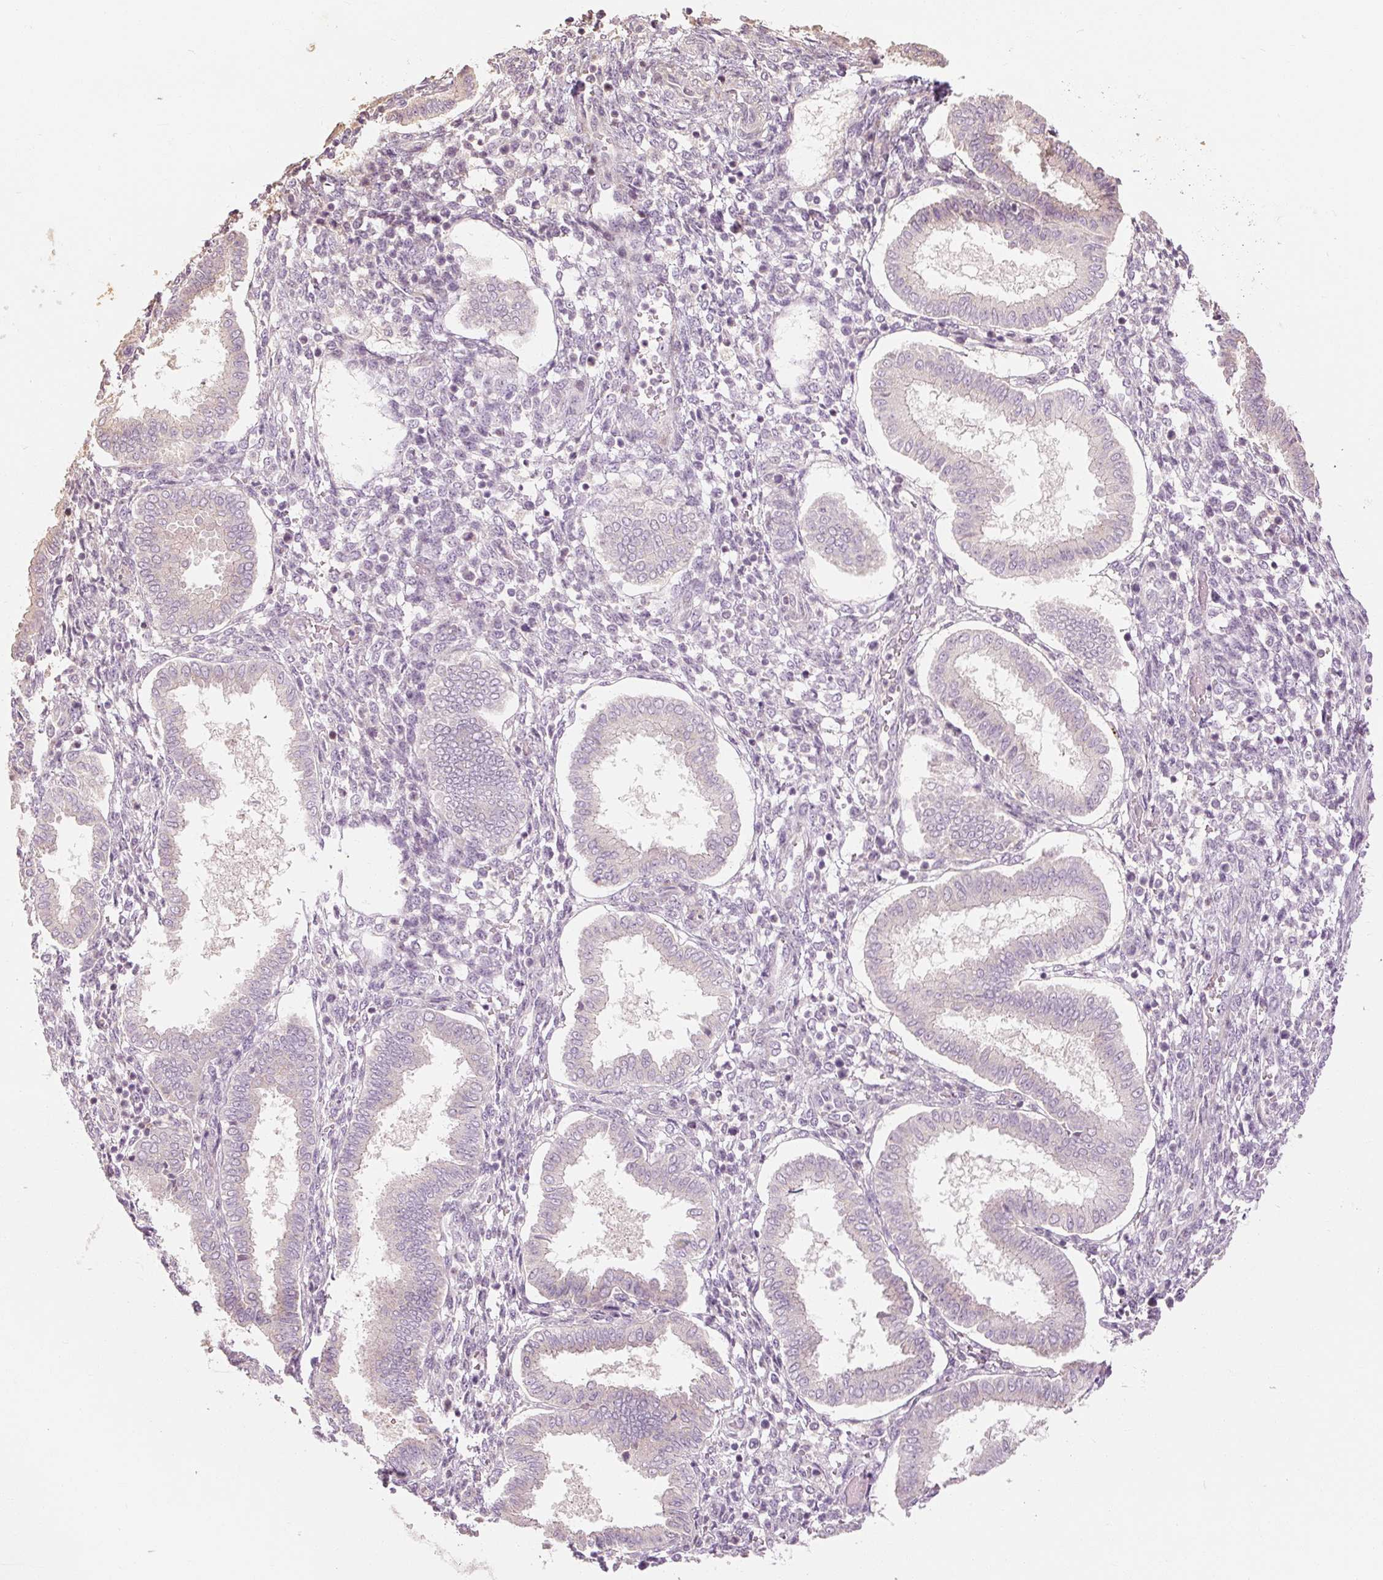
{"staining": {"intensity": "negative", "quantity": "none", "location": "none"}, "tissue": "endometrium", "cell_type": "Cells in endometrial stroma", "image_type": "normal", "snomed": [{"axis": "morphology", "description": "Normal tissue, NOS"}, {"axis": "topography", "description": "Endometrium"}], "caption": "The image shows no significant staining in cells in endometrial stroma of endometrium.", "gene": "CAPN3", "patient": {"sex": "female", "age": 24}}